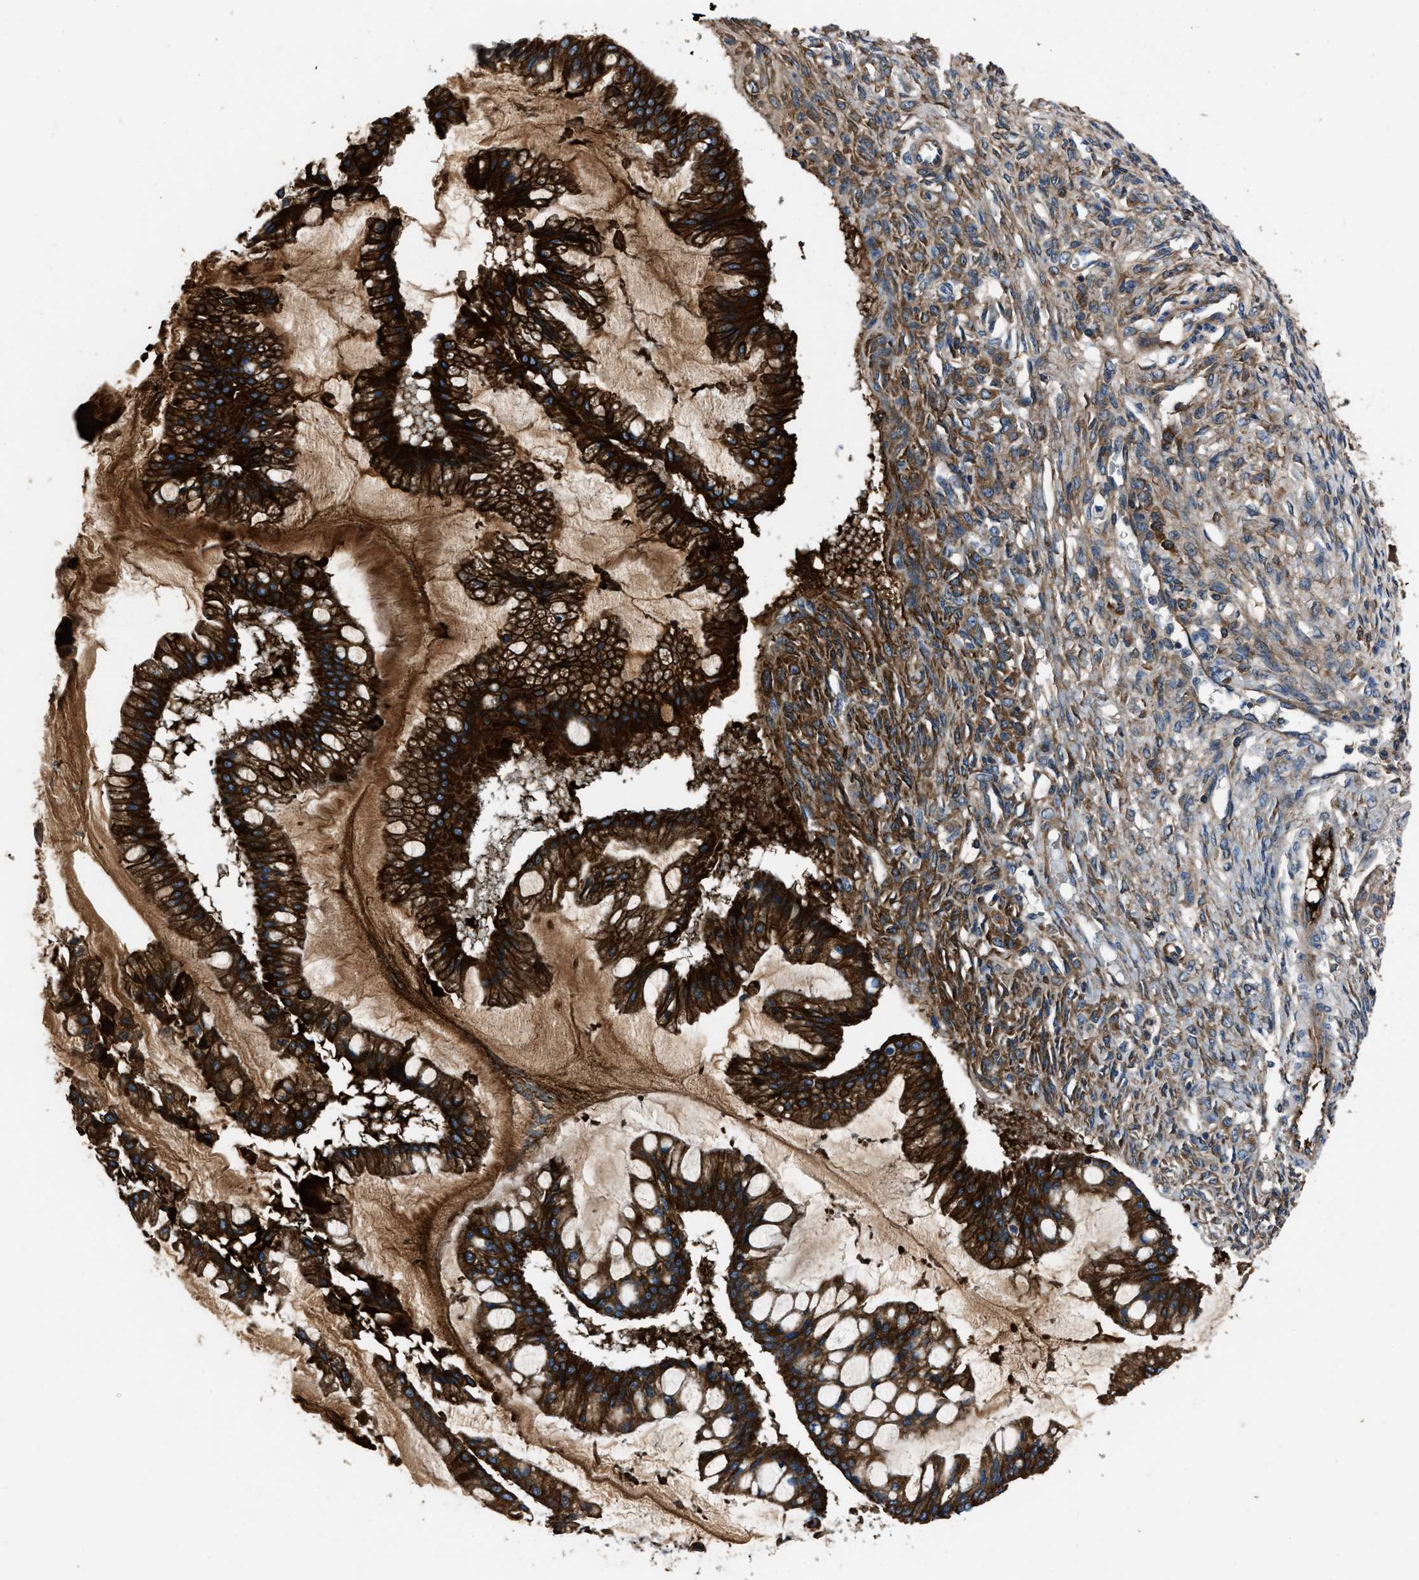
{"staining": {"intensity": "strong", "quantity": ">75%", "location": "cytoplasmic/membranous"}, "tissue": "ovarian cancer", "cell_type": "Tumor cells", "image_type": "cancer", "snomed": [{"axis": "morphology", "description": "Cystadenocarcinoma, mucinous, NOS"}, {"axis": "topography", "description": "Ovary"}], "caption": "Ovarian cancer tissue reveals strong cytoplasmic/membranous staining in approximately >75% of tumor cells", "gene": "ERC1", "patient": {"sex": "female", "age": 73}}